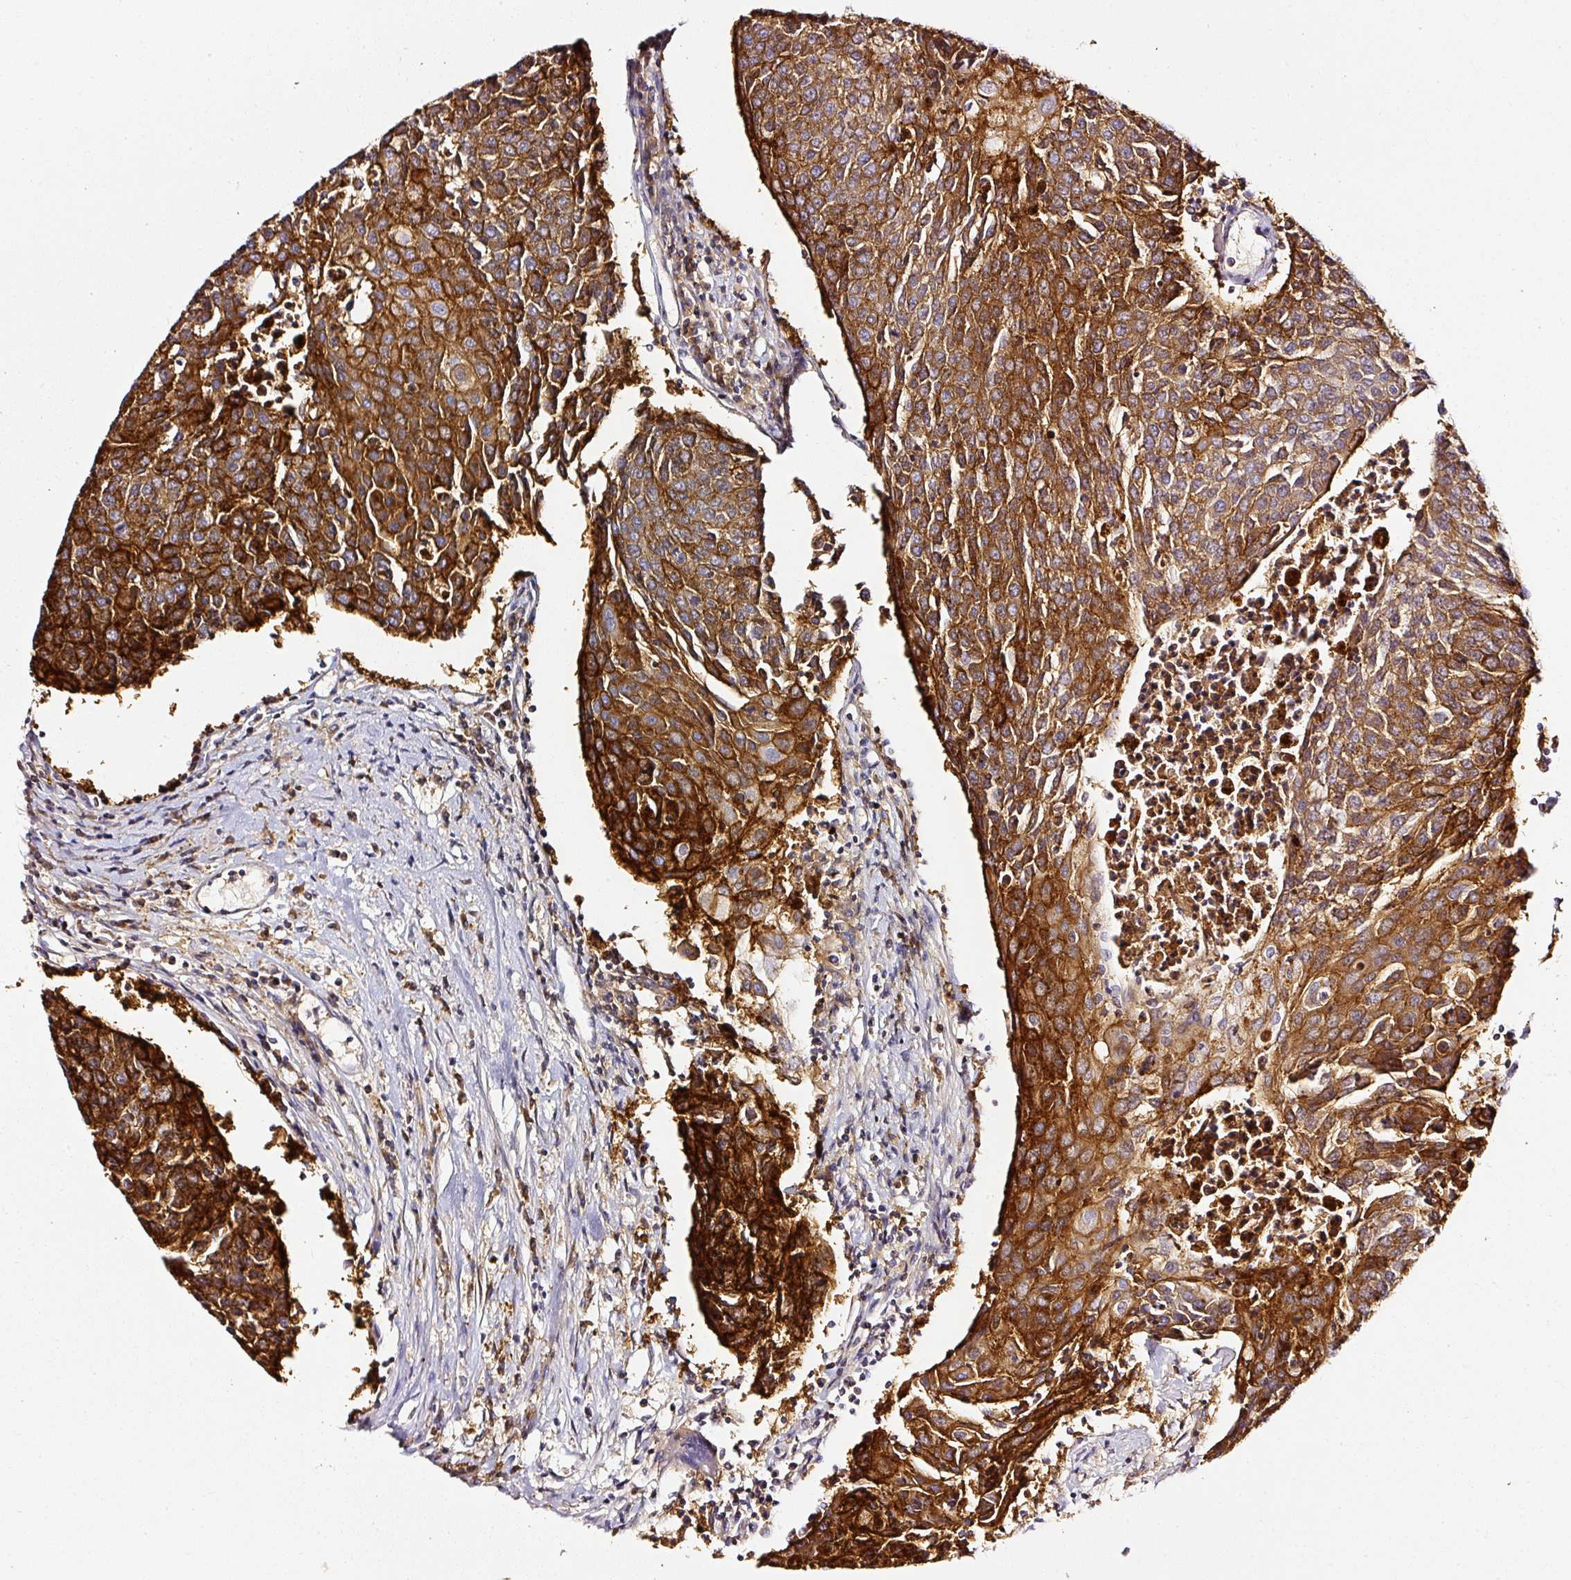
{"staining": {"intensity": "strong", "quantity": ">75%", "location": "cytoplasmic/membranous"}, "tissue": "urothelial cancer", "cell_type": "Tumor cells", "image_type": "cancer", "snomed": [{"axis": "morphology", "description": "Urothelial carcinoma, High grade"}, {"axis": "topography", "description": "Urinary bladder"}], "caption": "A histopathology image of human high-grade urothelial carcinoma stained for a protein demonstrates strong cytoplasmic/membranous brown staining in tumor cells.", "gene": "CD47", "patient": {"sex": "female", "age": 85}}